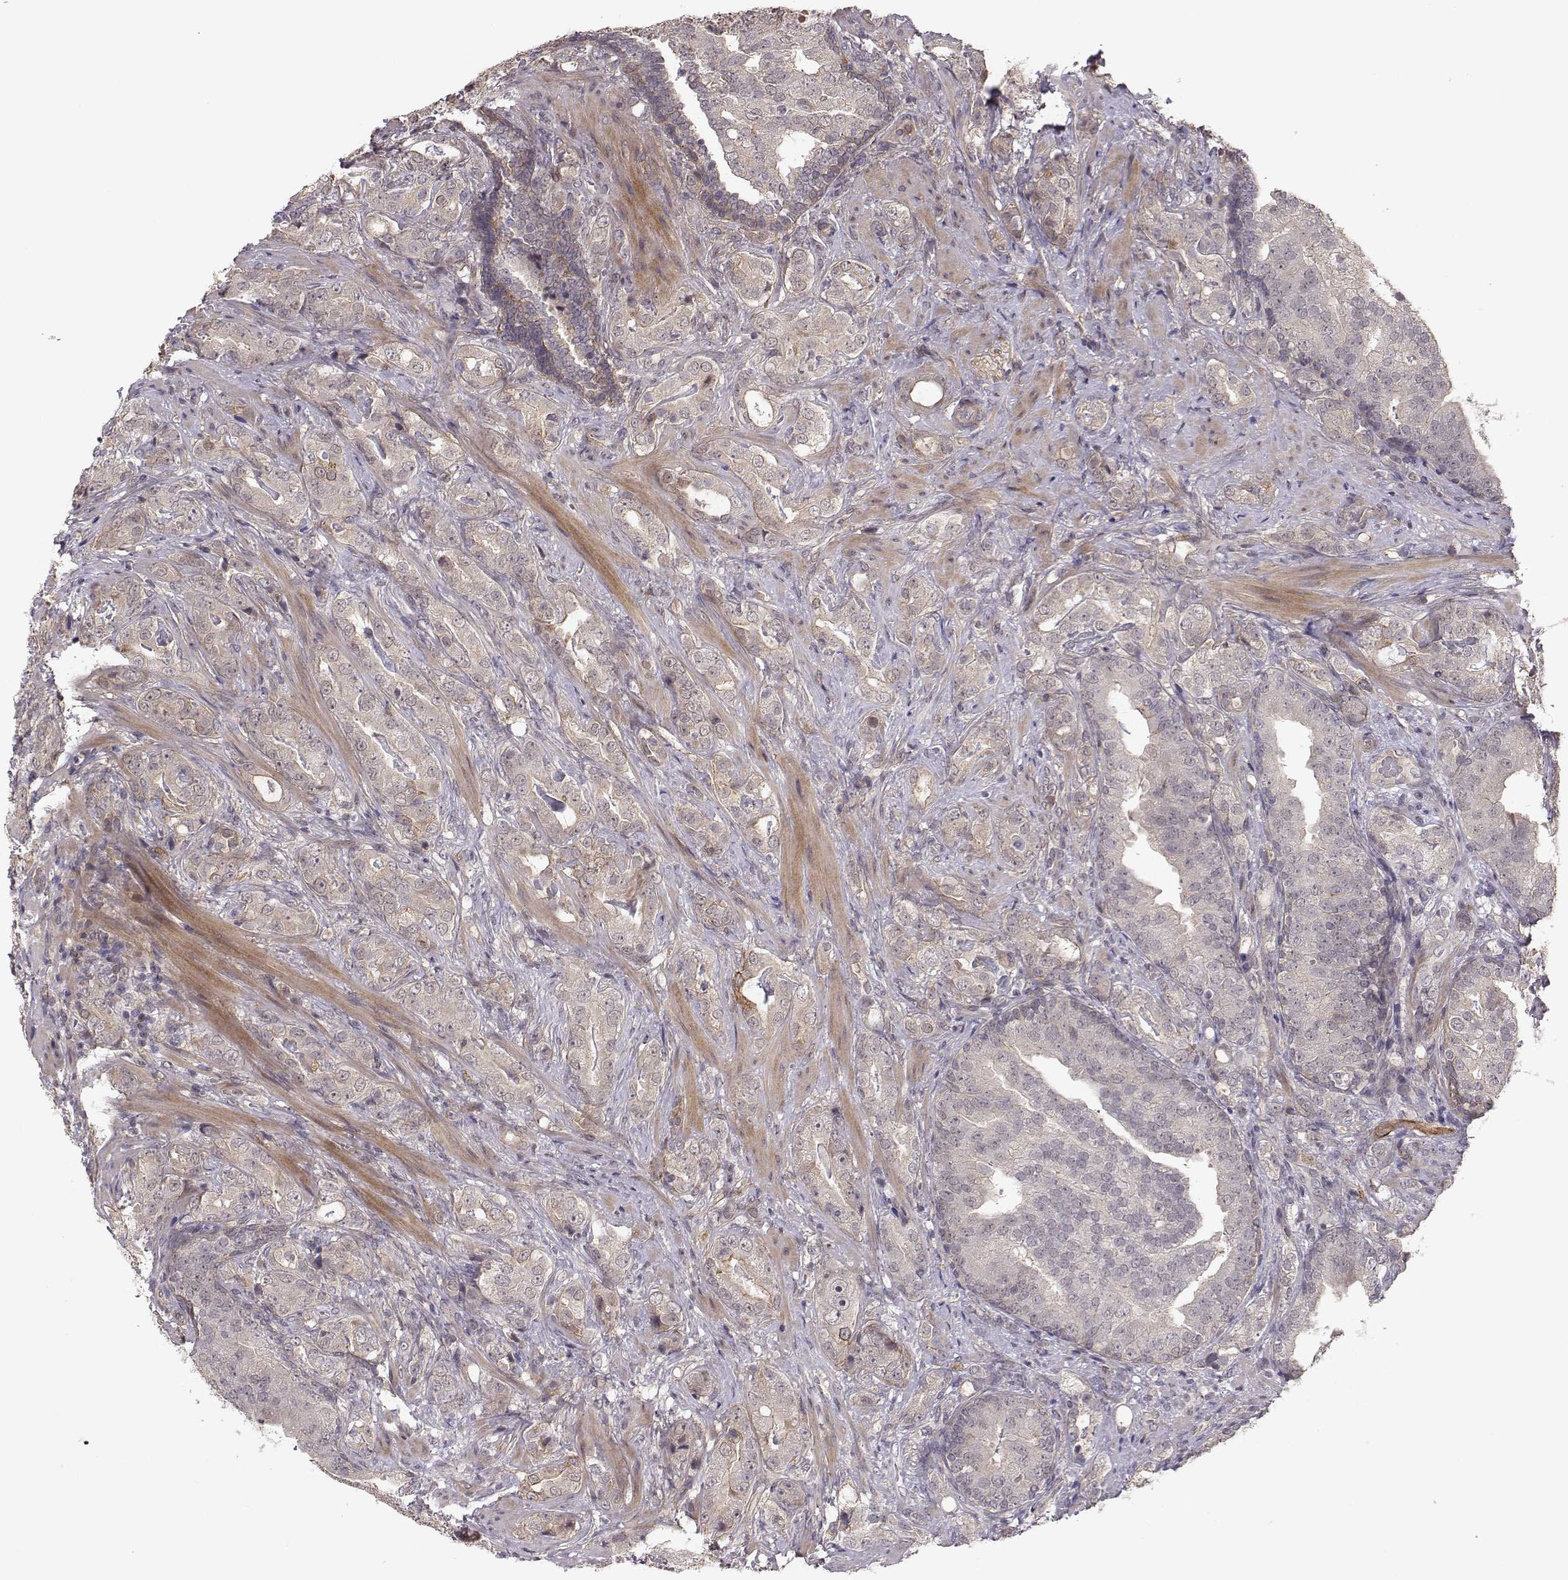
{"staining": {"intensity": "moderate", "quantity": "<25%", "location": "cytoplasmic/membranous"}, "tissue": "prostate cancer", "cell_type": "Tumor cells", "image_type": "cancer", "snomed": [{"axis": "morphology", "description": "Adenocarcinoma, NOS"}, {"axis": "topography", "description": "Prostate"}], "caption": "Immunohistochemistry (IHC) histopathology image of neoplastic tissue: adenocarcinoma (prostate) stained using immunohistochemistry demonstrates low levels of moderate protein expression localized specifically in the cytoplasmic/membranous of tumor cells, appearing as a cytoplasmic/membranous brown color.", "gene": "PLEKHG3", "patient": {"sex": "male", "age": 57}}